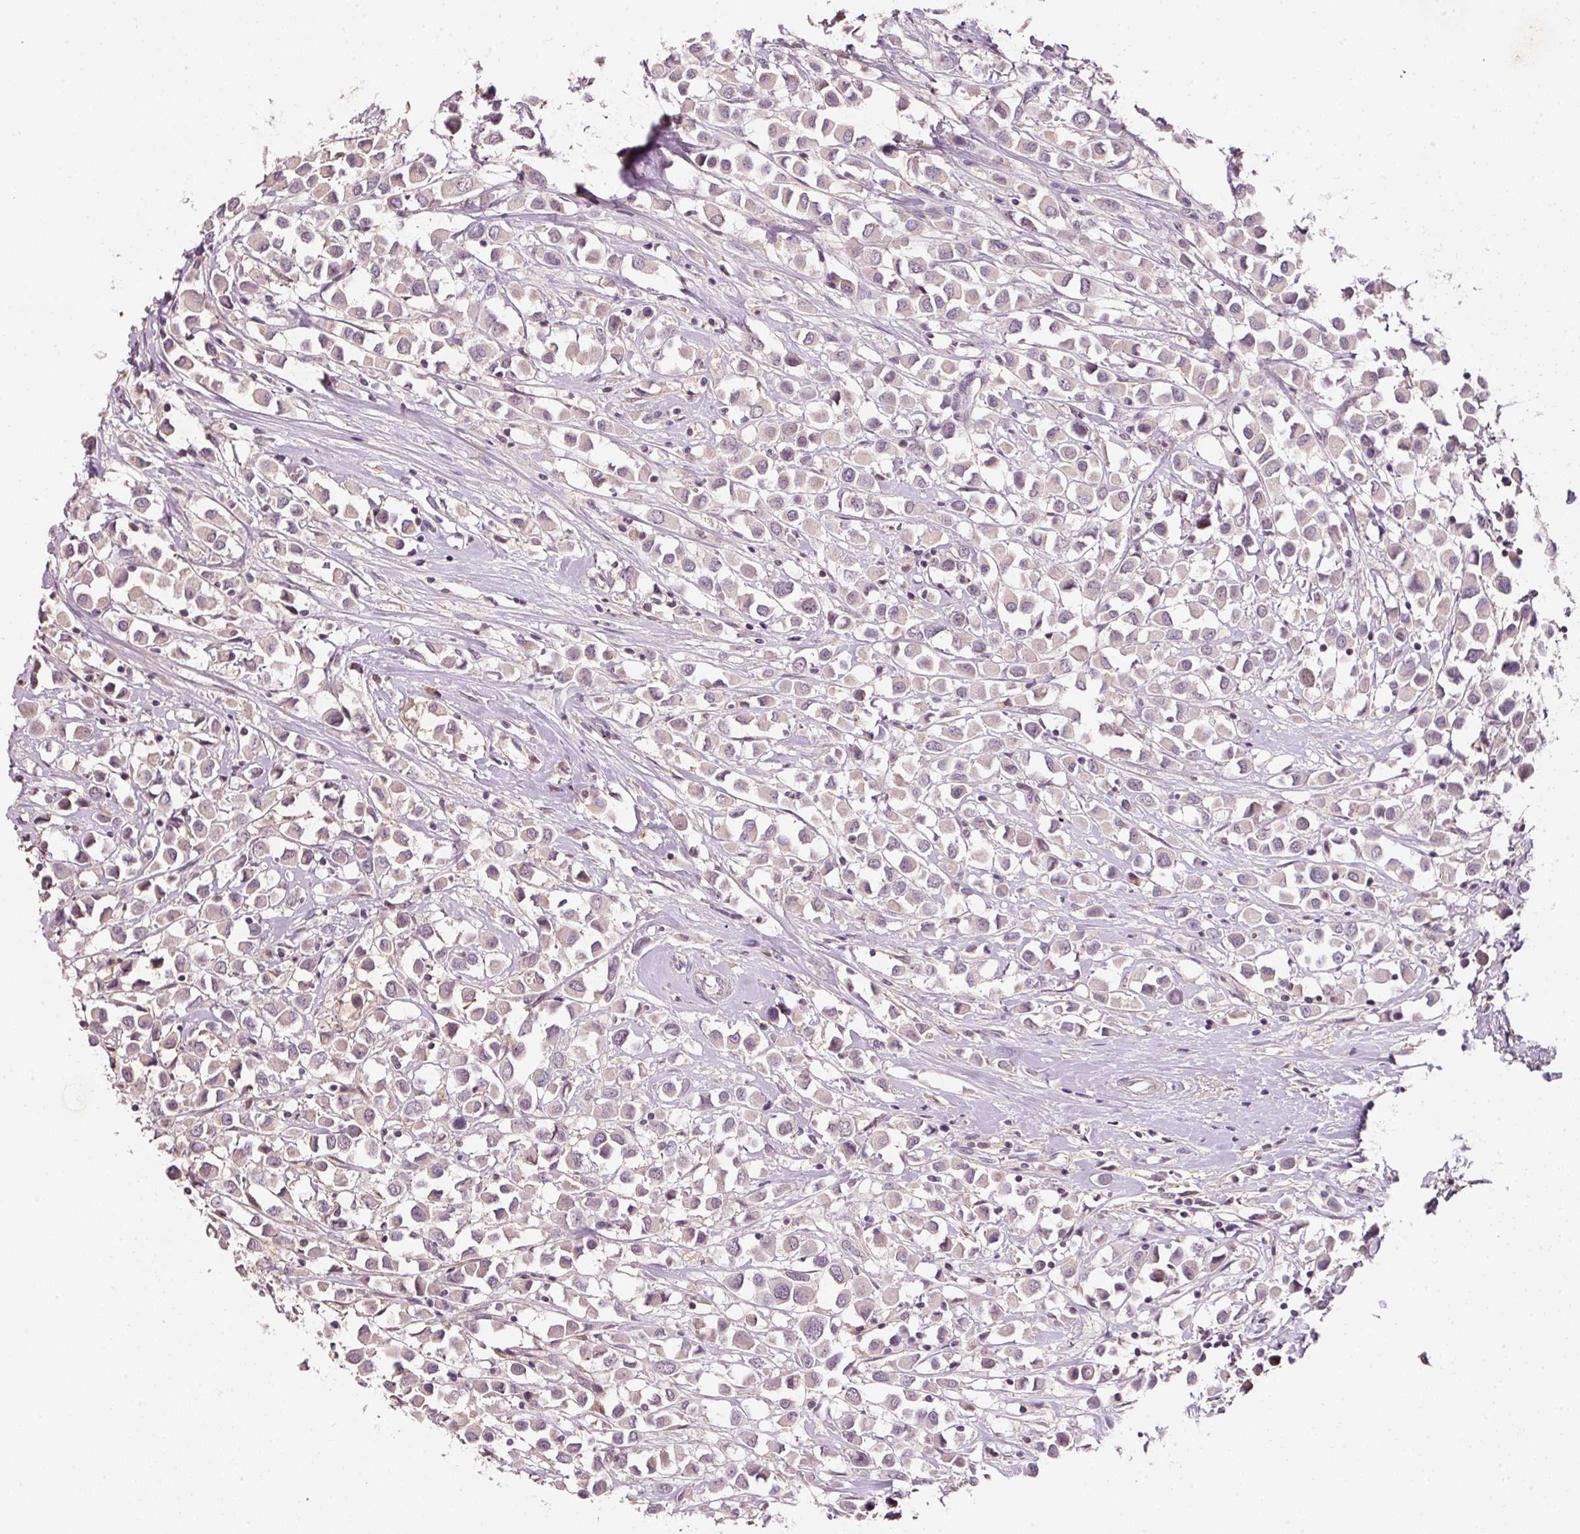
{"staining": {"intensity": "negative", "quantity": "none", "location": "none"}, "tissue": "breast cancer", "cell_type": "Tumor cells", "image_type": "cancer", "snomed": [{"axis": "morphology", "description": "Duct carcinoma"}, {"axis": "topography", "description": "Breast"}], "caption": "The micrograph reveals no significant staining in tumor cells of intraductal carcinoma (breast).", "gene": "TIRAP", "patient": {"sex": "female", "age": 61}}